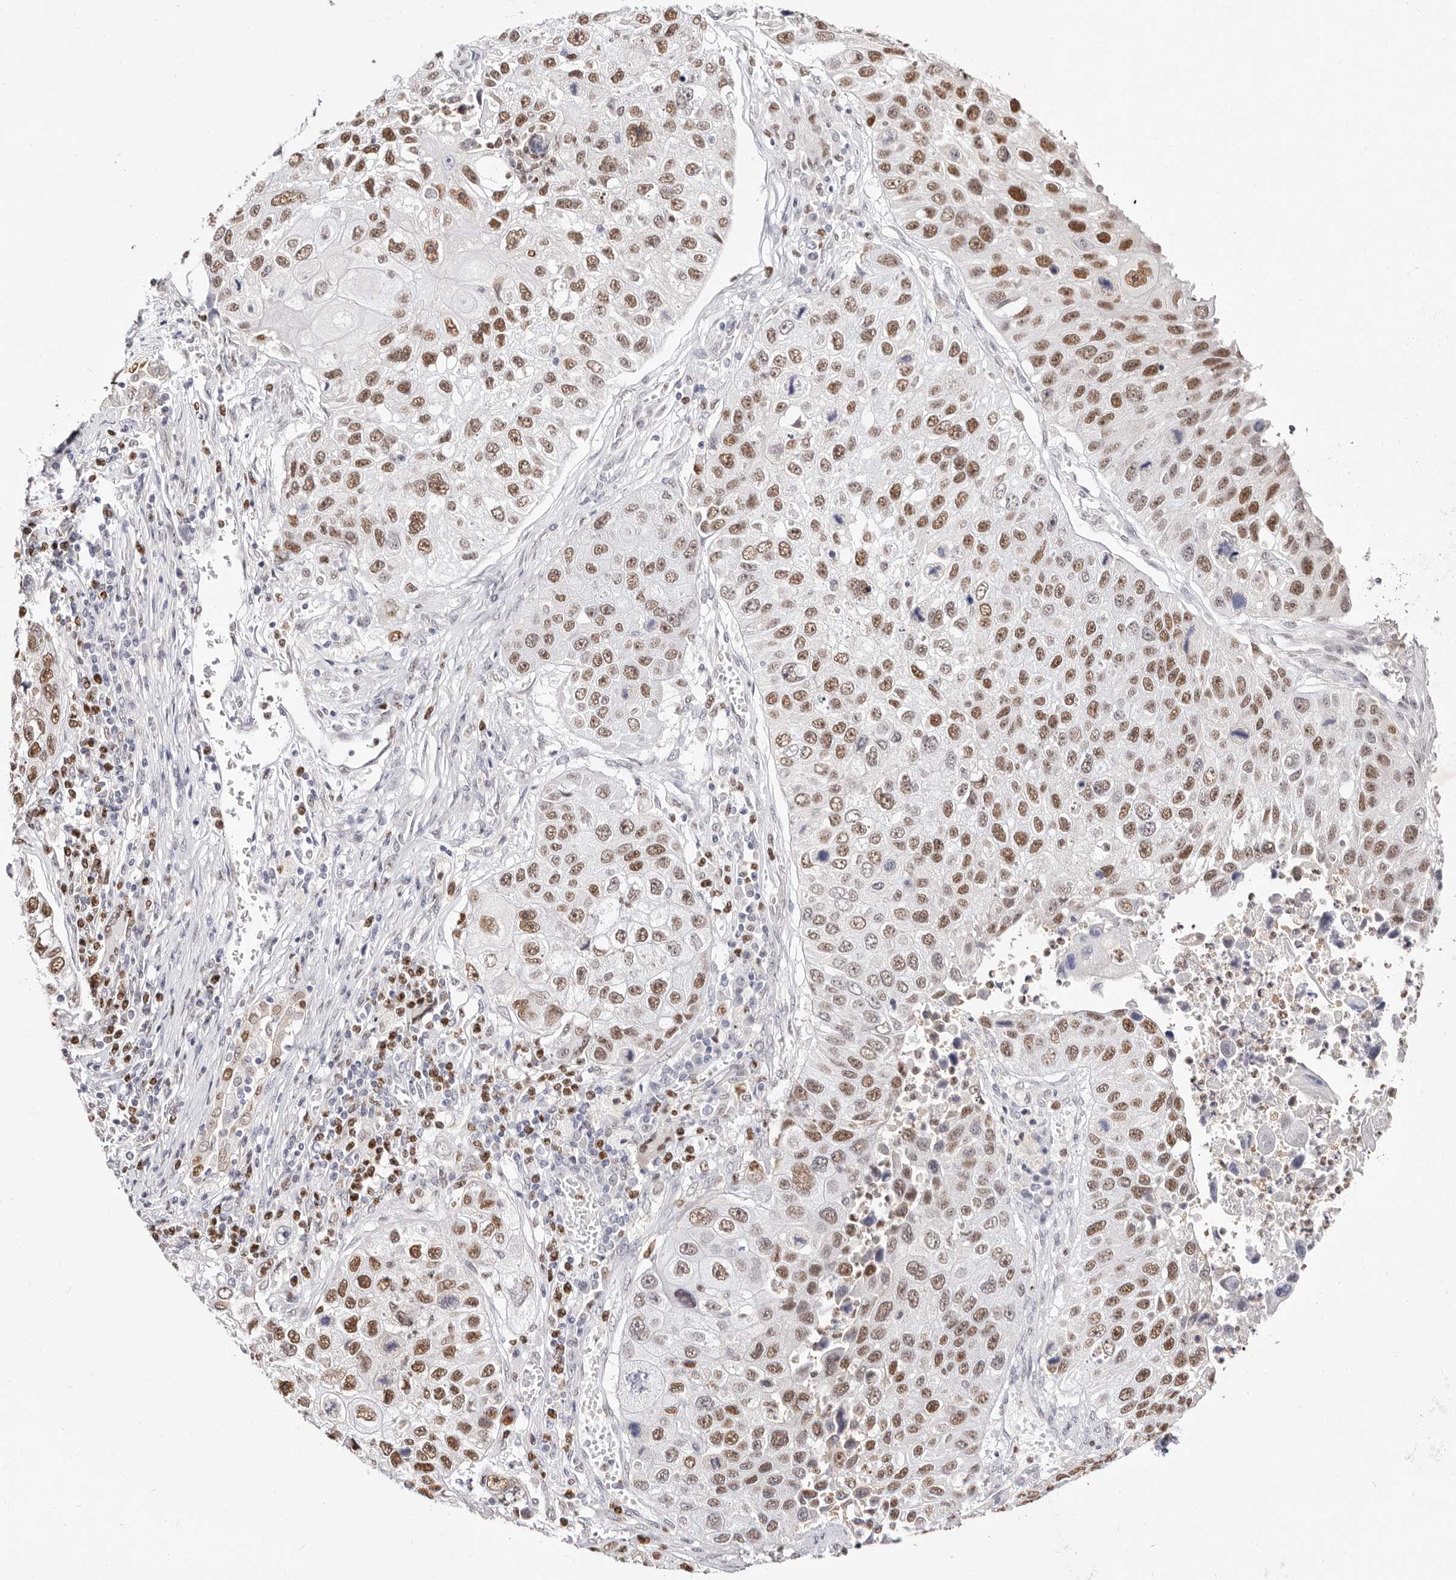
{"staining": {"intensity": "moderate", "quantity": ">75%", "location": "nuclear"}, "tissue": "lung cancer", "cell_type": "Tumor cells", "image_type": "cancer", "snomed": [{"axis": "morphology", "description": "Squamous cell carcinoma, NOS"}, {"axis": "topography", "description": "Lung"}], "caption": "Immunohistochemical staining of lung cancer reveals medium levels of moderate nuclear staining in about >75% of tumor cells.", "gene": "TKT", "patient": {"sex": "male", "age": 61}}